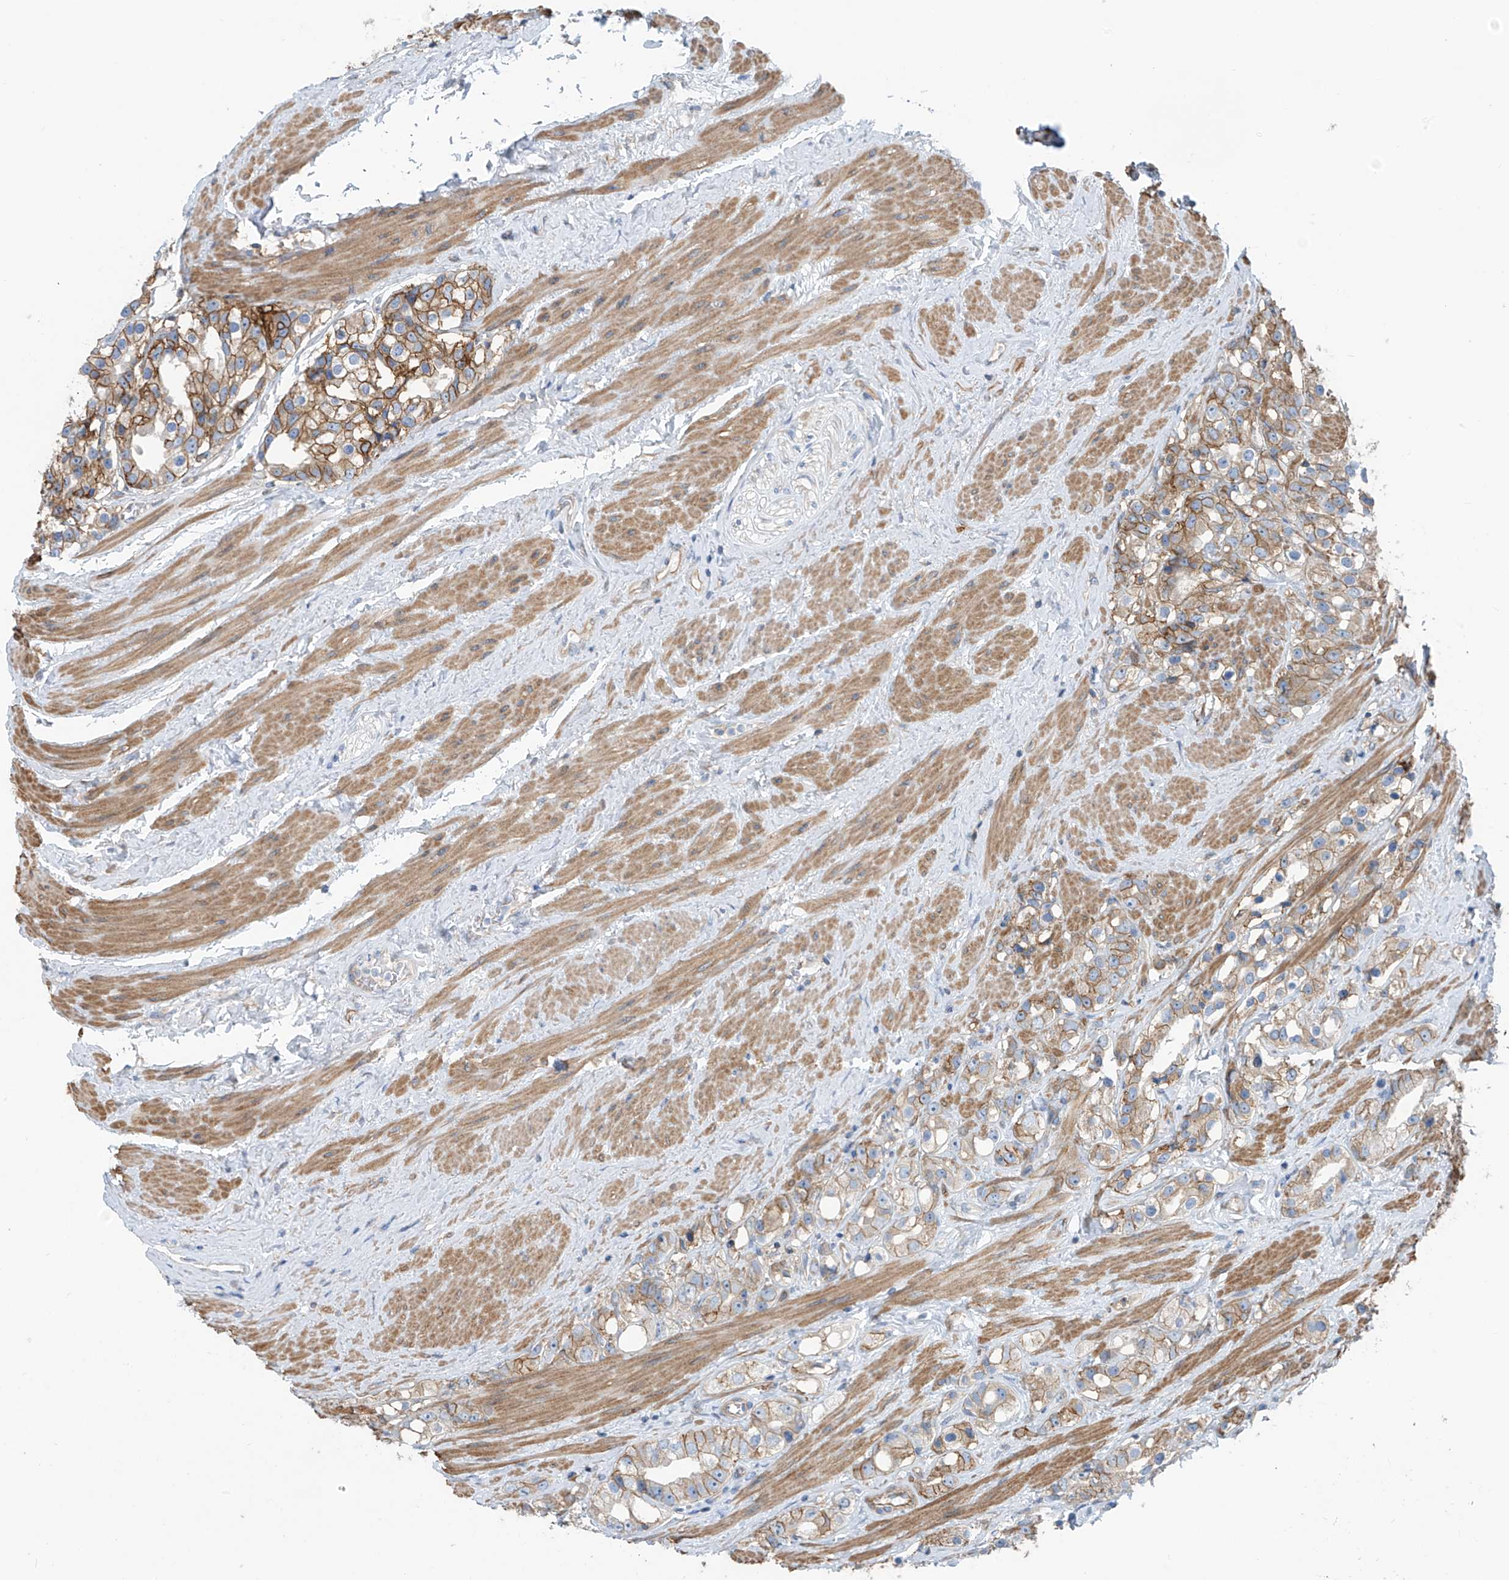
{"staining": {"intensity": "moderate", "quantity": ">75%", "location": "cytoplasmic/membranous"}, "tissue": "prostate cancer", "cell_type": "Tumor cells", "image_type": "cancer", "snomed": [{"axis": "morphology", "description": "Adenocarcinoma, NOS"}, {"axis": "topography", "description": "Prostate"}], "caption": "Prostate cancer stained with immunohistochemistry shows moderate cytoplasmic/membranous expression in approximately >75% of tumor cells.", "gene": "SLC1A5", "patient": {"sex": "male", "age": 79}}